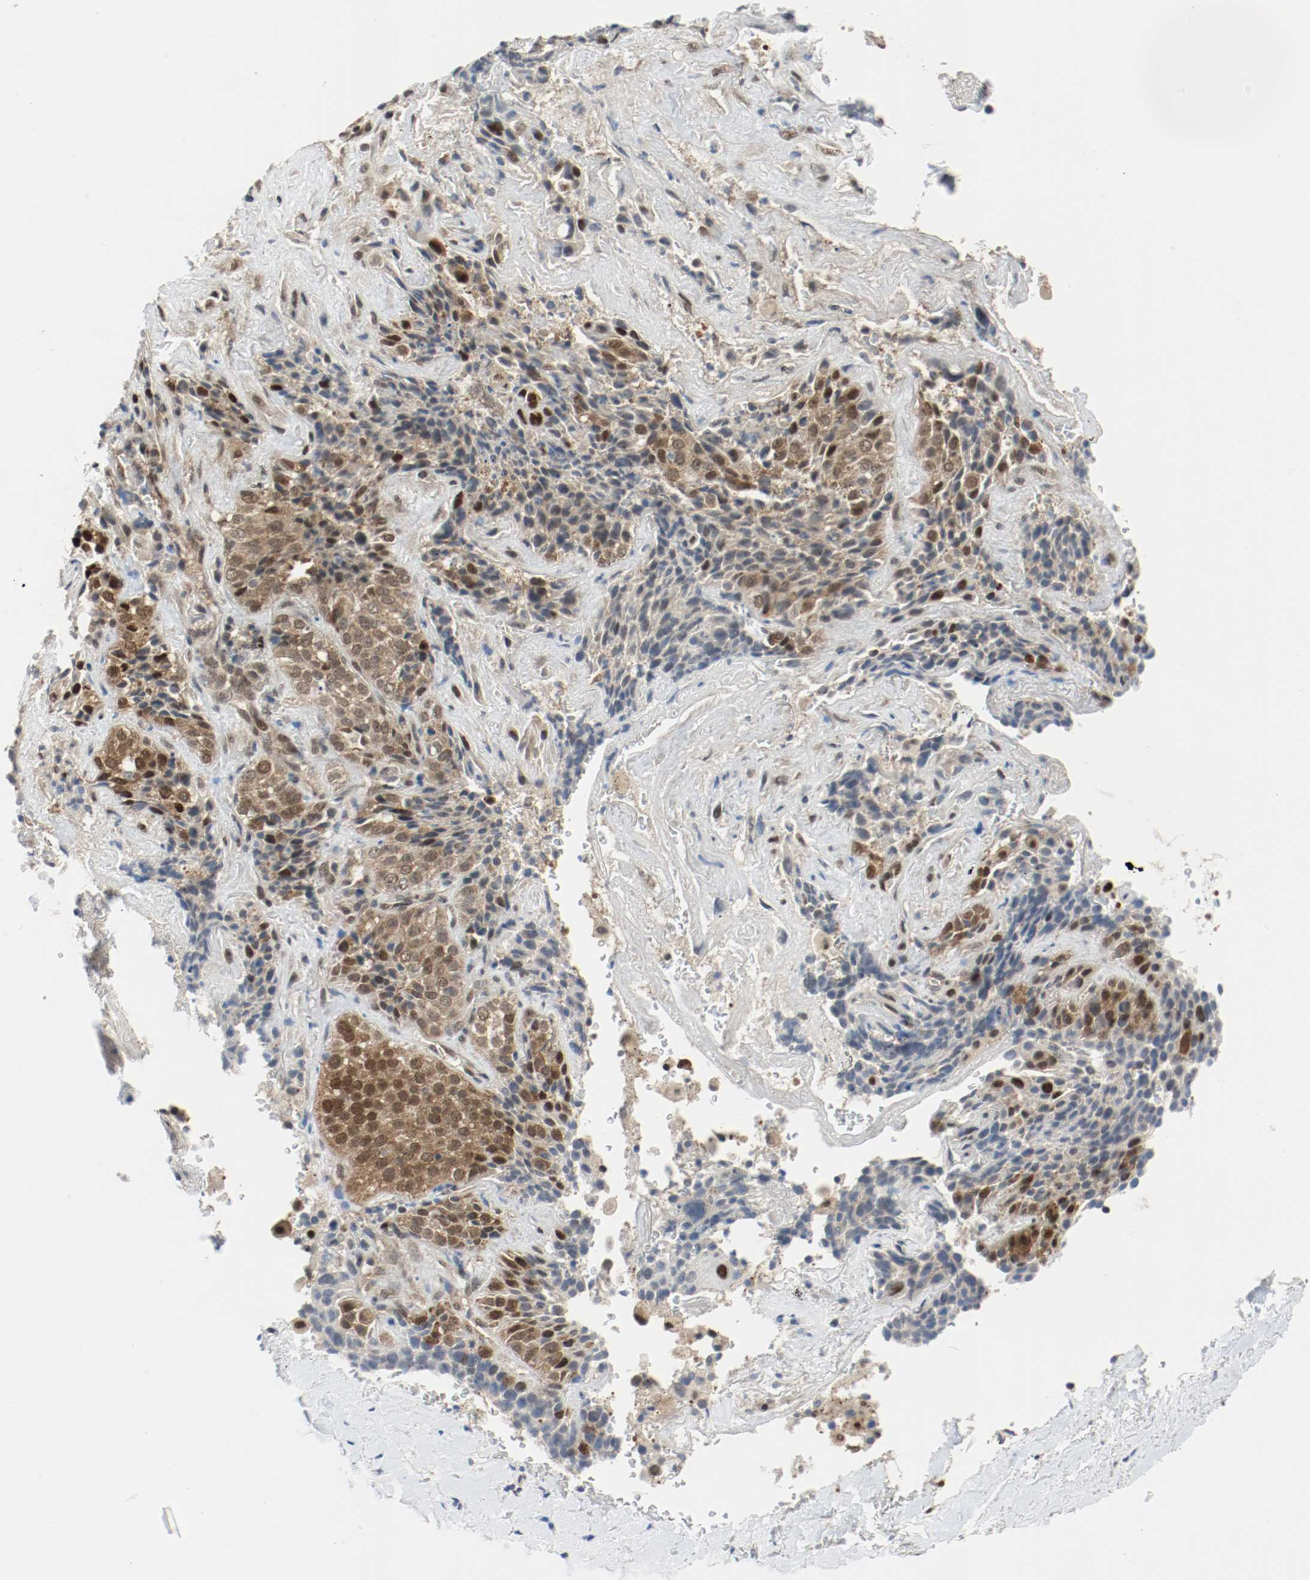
{"staining": {"intensity": "moderate", "quantity": ">75%", "location": "cytoplasmic/membranous,nuclear"}, "tissue": "lung cancer", "cell_type": "Tumor cells", "image_type": "cancer", "snomed": [{"axis": "morphology", "description": "Squamous cell carcinoma, NOS"}, {"axis": "topography", "description": "Lung"}], "caption": "Human lung squamous cell carcinoma stained with a brown dye demonstrates moderate cytoplasmic/membranous and nuclear positive staining in about >75% of tumor cells.", "gene": "PPME1", "patient": {"sex": "male", "age": 54}}